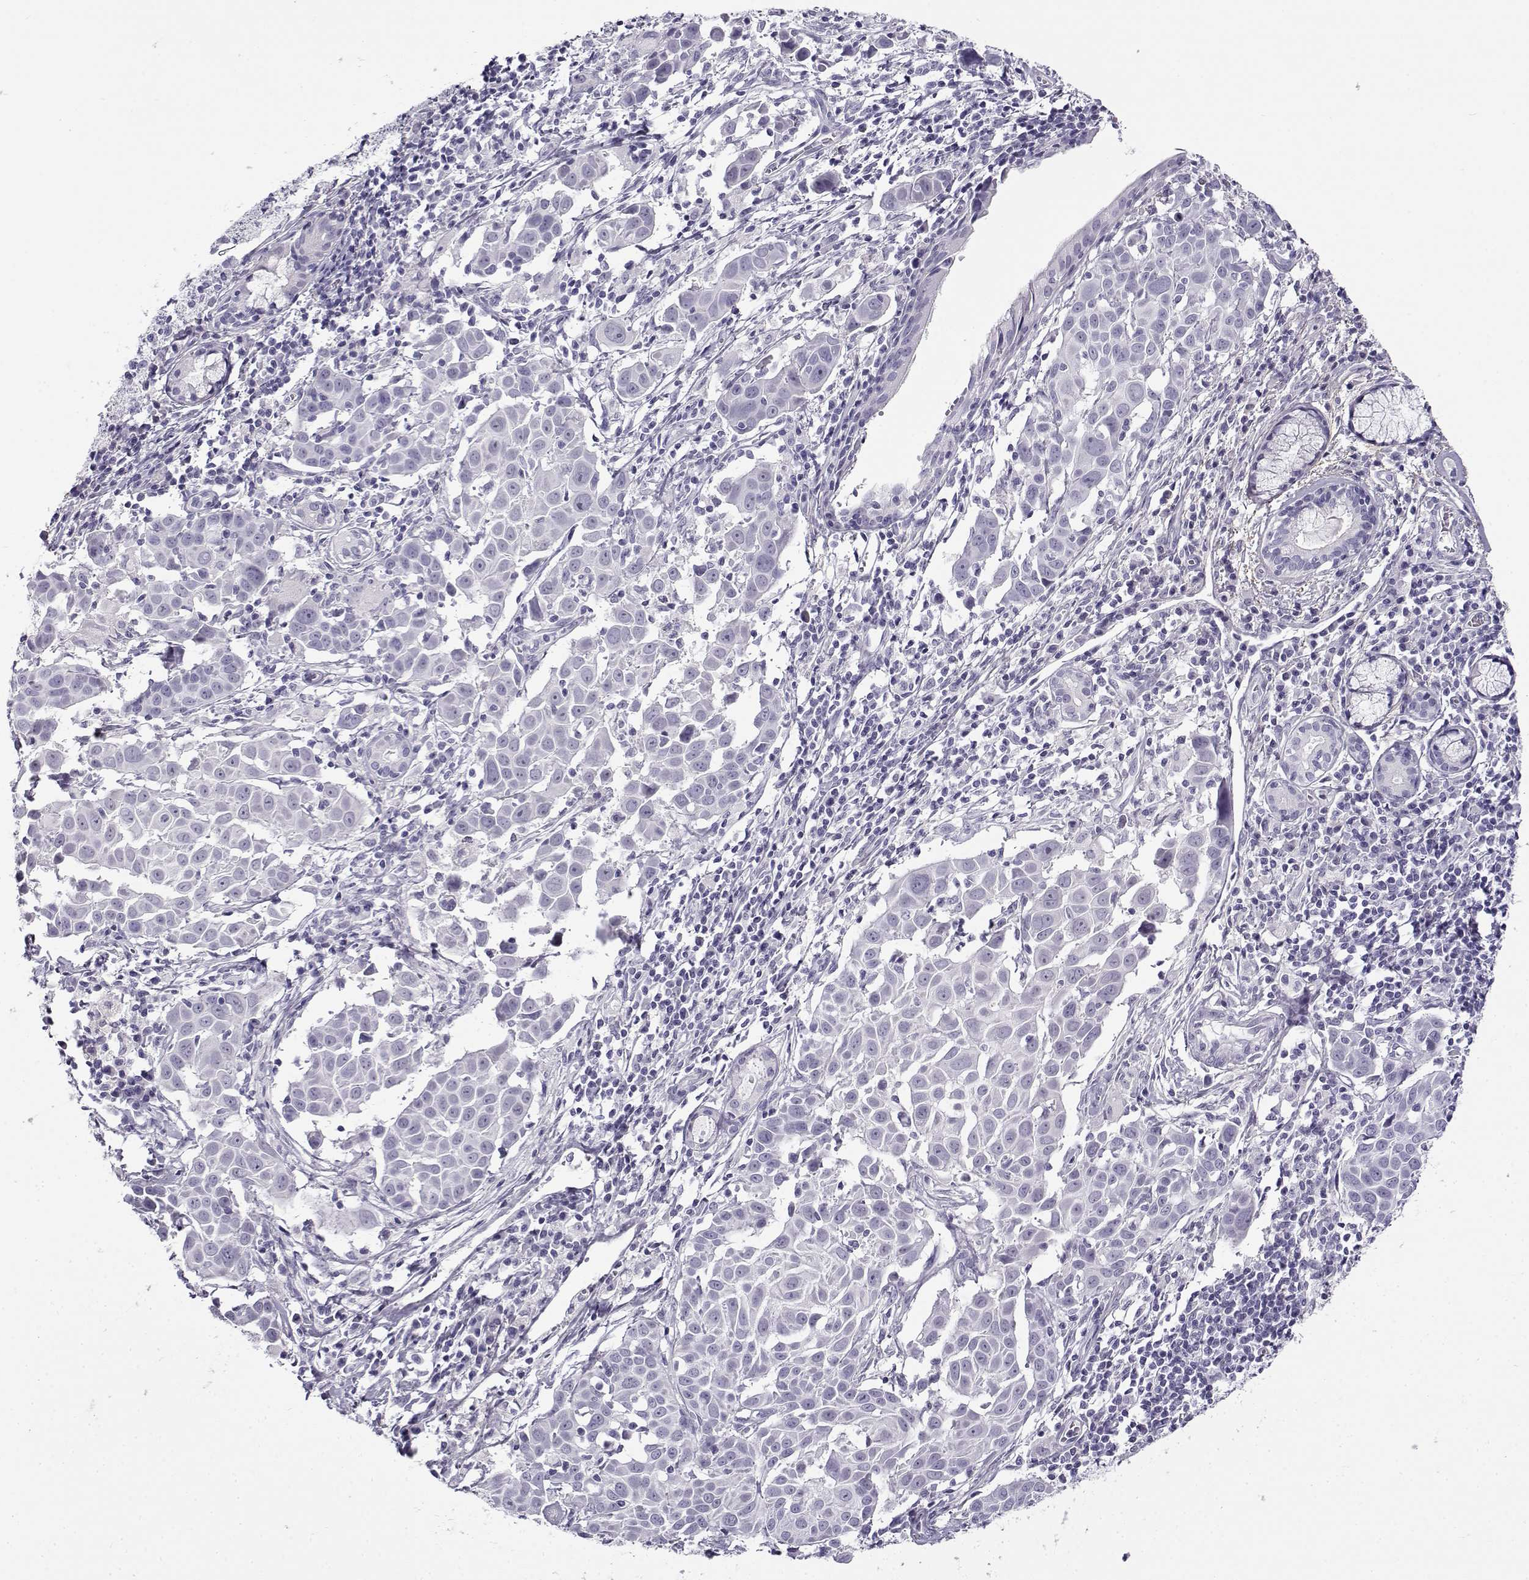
{"staining": {"intensity": "negative", "quantity": "none", "location": "none"}, "tissue": "lung cancer", "cell_type": "Tumor cells", "image_type": "cancer", "snomed": [{"axis": "morphology", "description": "Squamous cell carcinoma, NOS"}, {"axis": "topography", "description": "Lung"}], "caption": "High power microscopy photomicrograph of an IHC micrograph of squamous cell carcinoma (lung), revealing no significant expression in tumor cells.", "gene": "GTSF1L", "patient": {"sex": "male", "age": 57}}